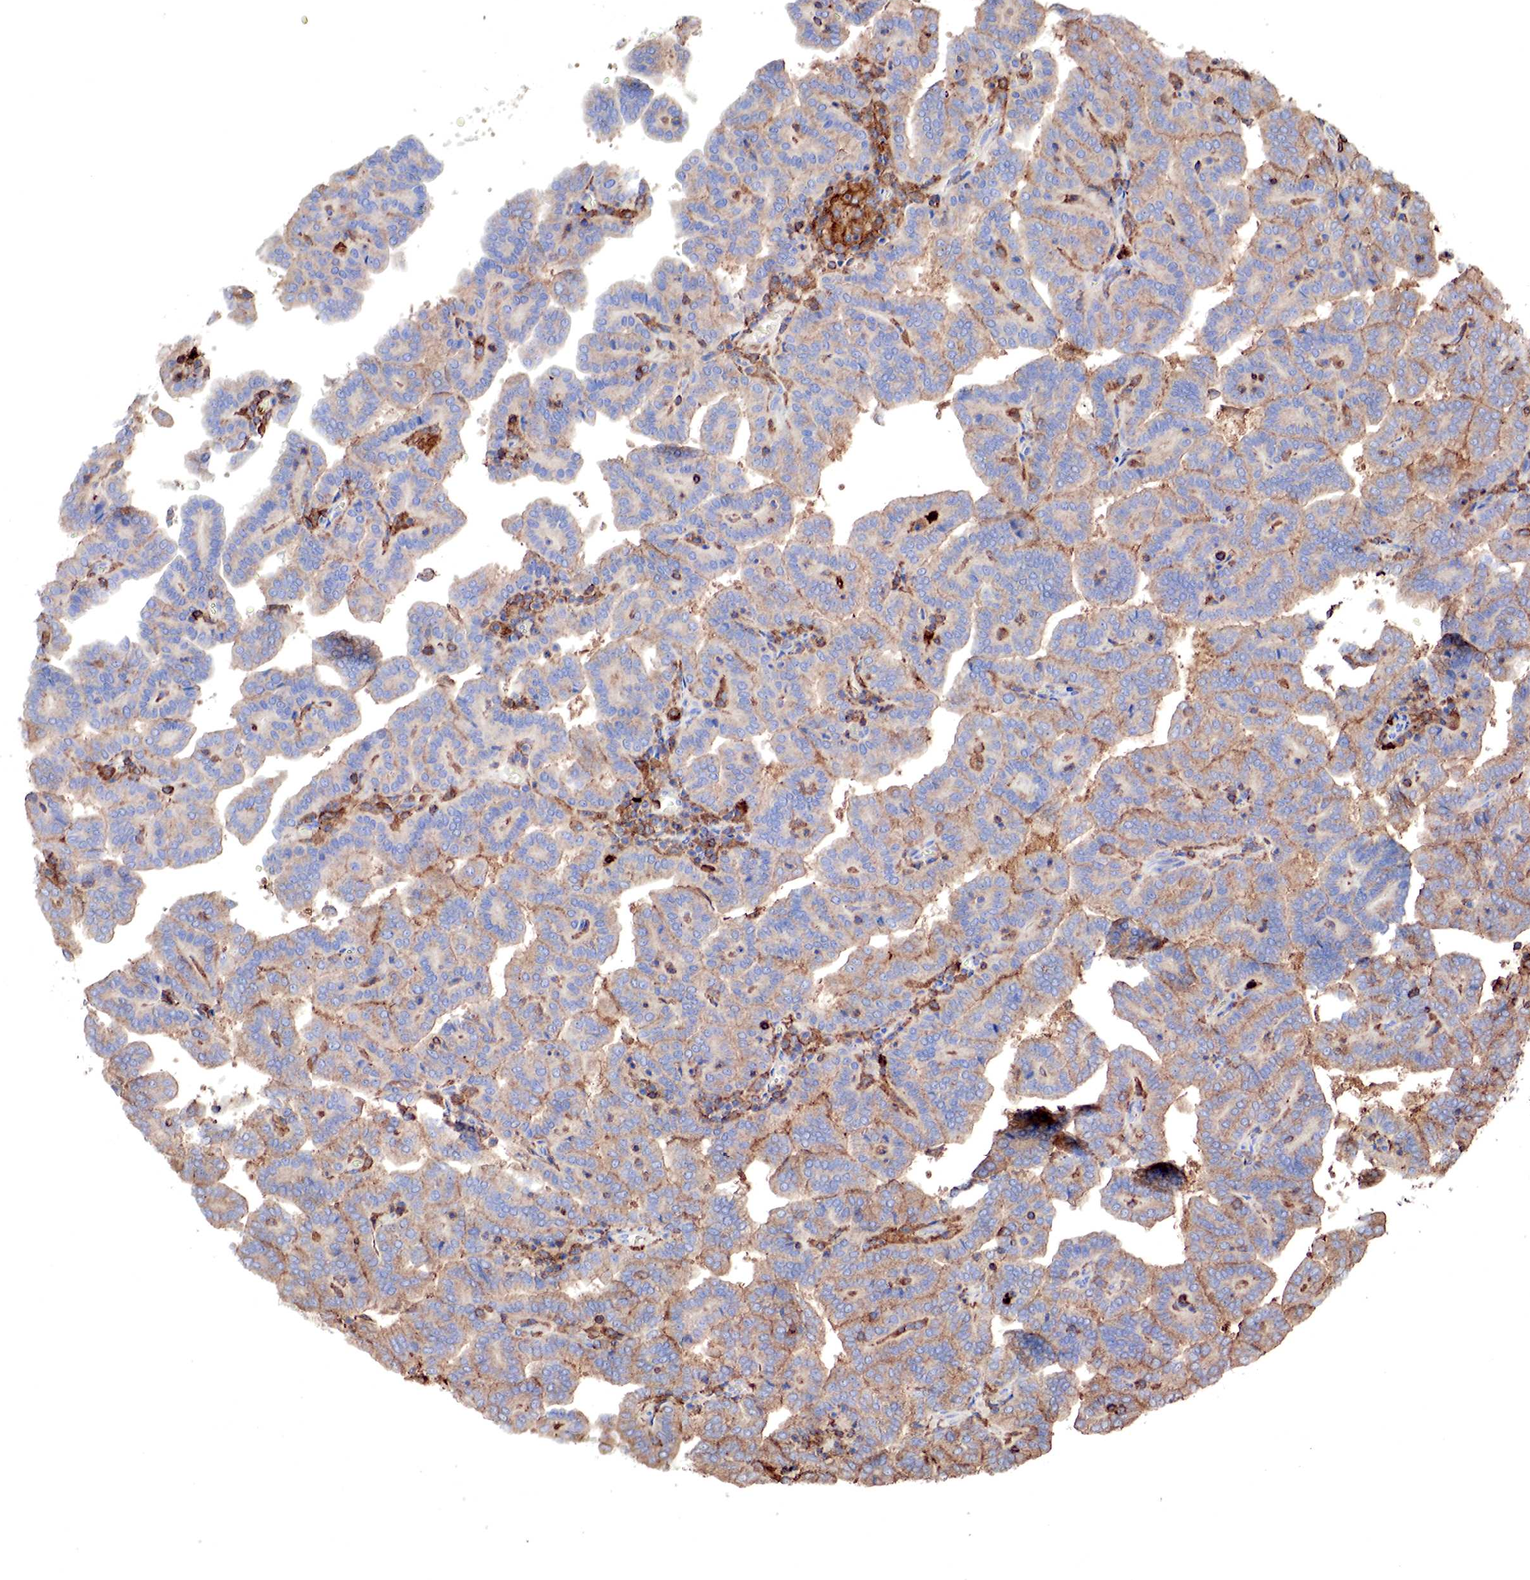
{"staining": {"intensity": "moderate", "quantity": "25%-75%", "location": "cytoplasmic/membranous"}, "tissue": "renal cancer", "cell_type": "Tumor cells", "image_type": "cancer", "snomed": [{"axis": "morphology", "description": "Adenocarcinoma, NOS"}, {"axis": "topography", "description": "Kidney"}], "caption": "An image of renal cancer (adenocarcinoma) stained for a protein exhibits moderate cytoplasmic/membranous brown staining in tumor cells.", "gene": "G6PD", "patient": {"sex": "male", "age": 61}}